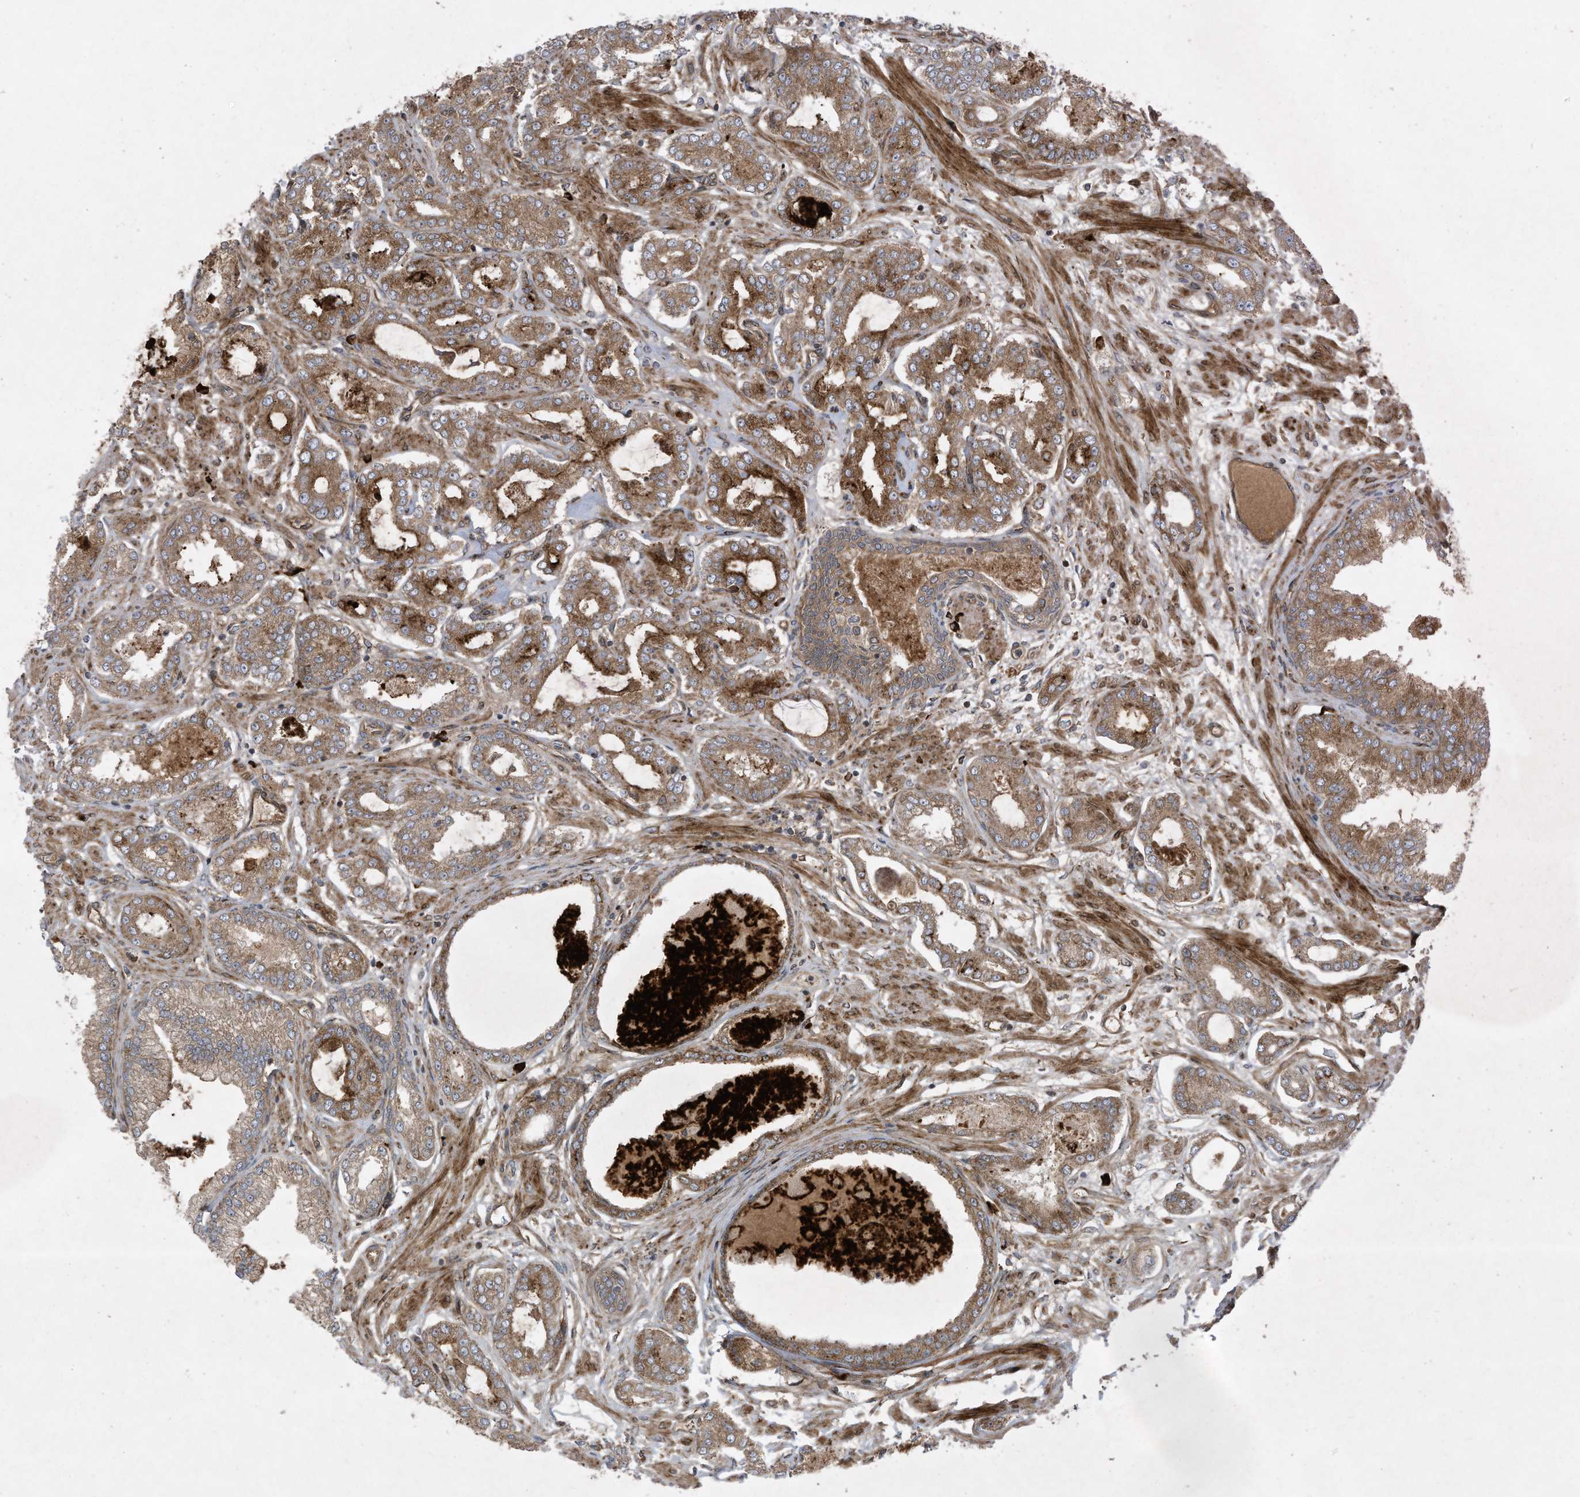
{"staining": {"intensity": "moderate", "quantity": ">75%", "location": "cytoplasmic/membranous"}, "tissue": "prostate cancer", "cell_type": "Tumor cells", "image_type": "cancer", "snomed": [{"axis": "morphology", "description": "Adenocarcinoma, Low grade"}, {"axis": "topography", "description": "Prostate"}], "caption": "Immunohistochemistry (IHC) of prostate cancer (low-grade adenocarcinoma) displays medium levels of moderate cytoplasmic/membranous expression in about >75% of tumor cells.", "gene": "DDIT4", "patient": {"sex": "male", "age": 63}}